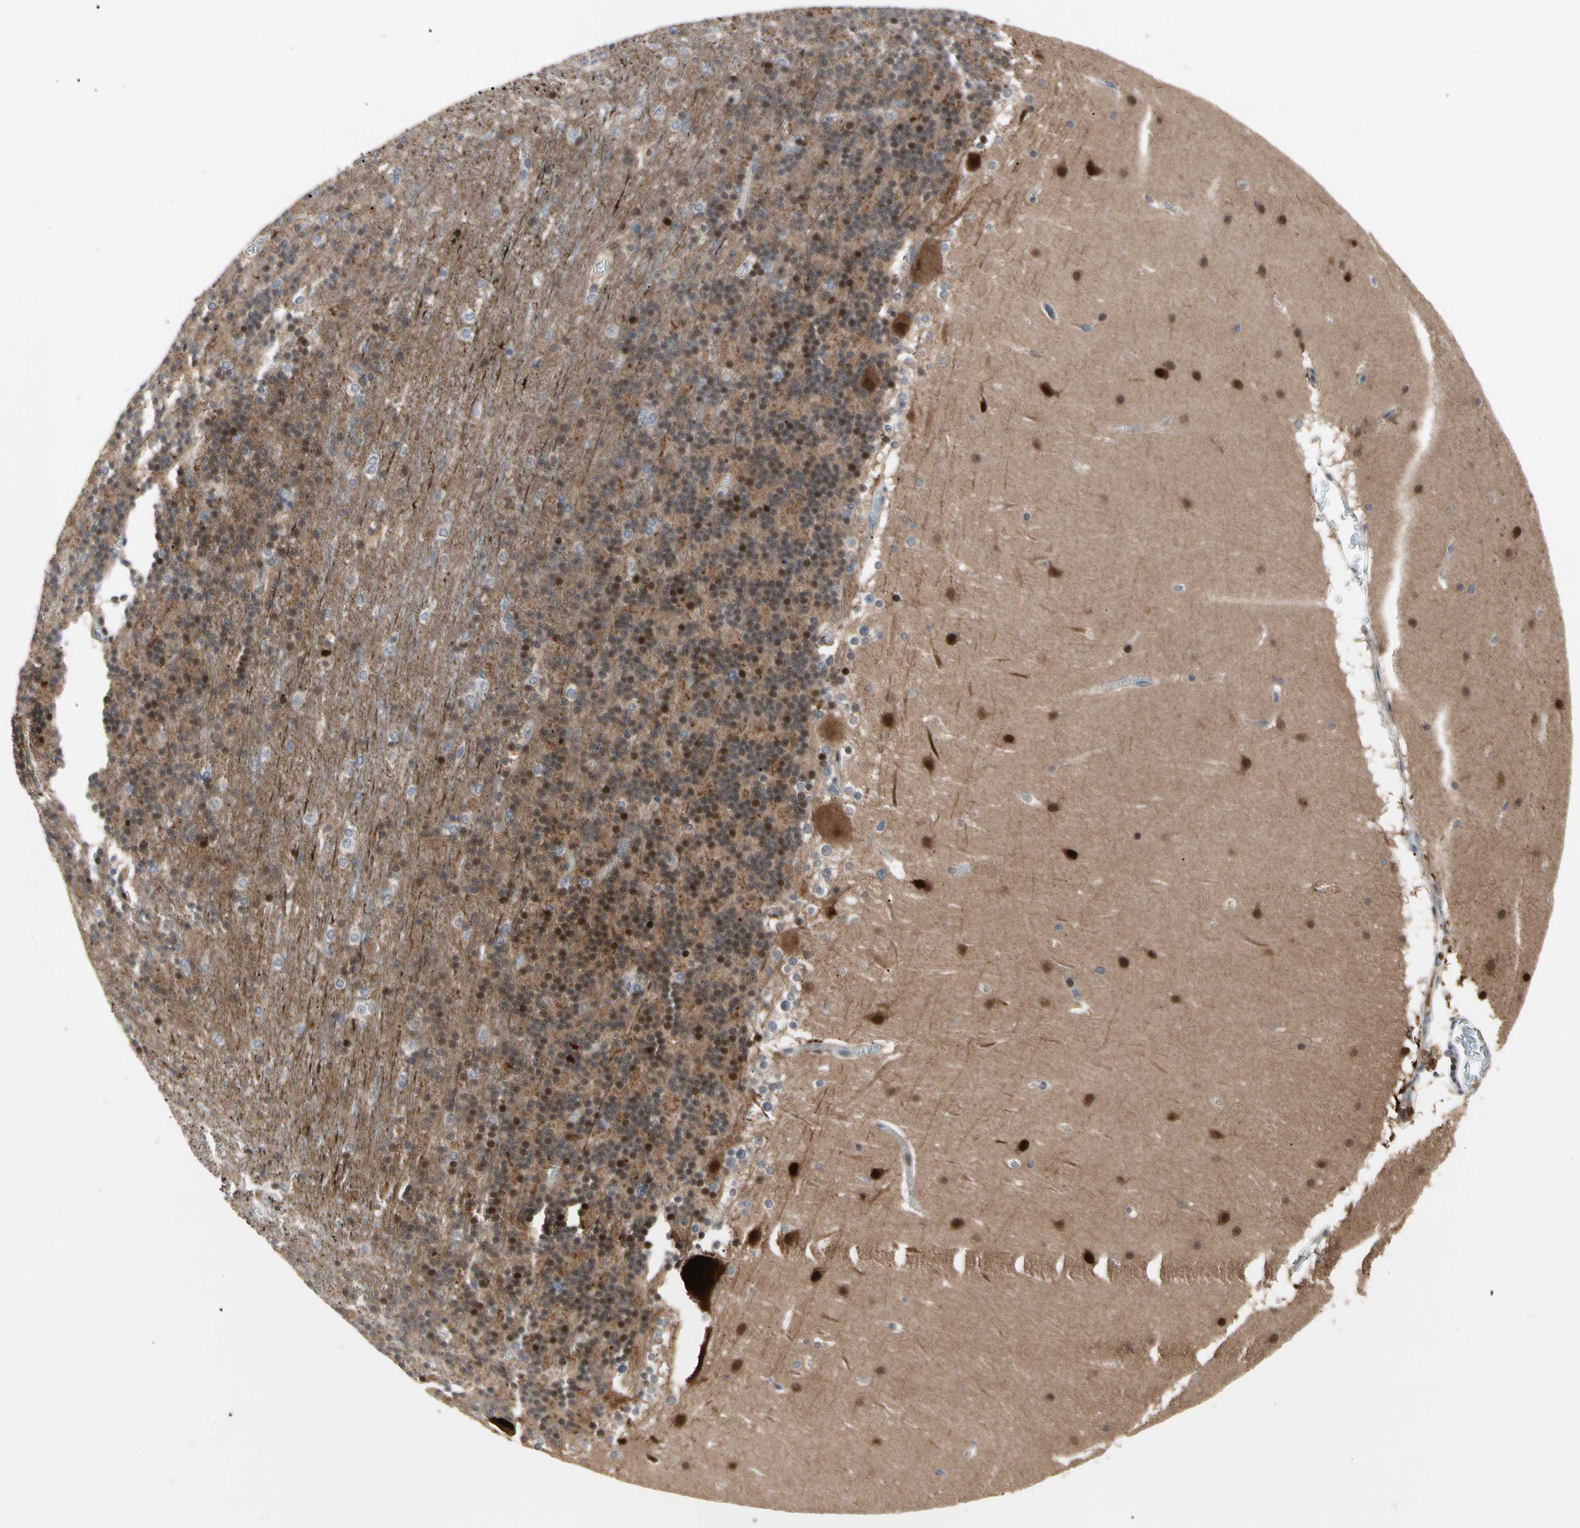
{"staining": {"intensity": "moderate", "quantity": "25%-75%", "location": "cytoplasmic/membranous,nuclear"}, "tissue": "cerebellum", "cell_type": "Cells in granular layer", "image_type": "normal", "snomed": [{"axis": "morphology", "description": "Normal tissue, NOS"}, {"axis": "topography", "description": "Cerebellum"}], "caption": "A brown stain shows moderate cytoplasmic/membranous,nuclear expression of a protein in cells in granular layer of benign cerebellum. (DAB = brown stain, brightfield microscopy at high magnification).", "gene": "HMGCR", "patient": {"sex": "female", "age": 19}}